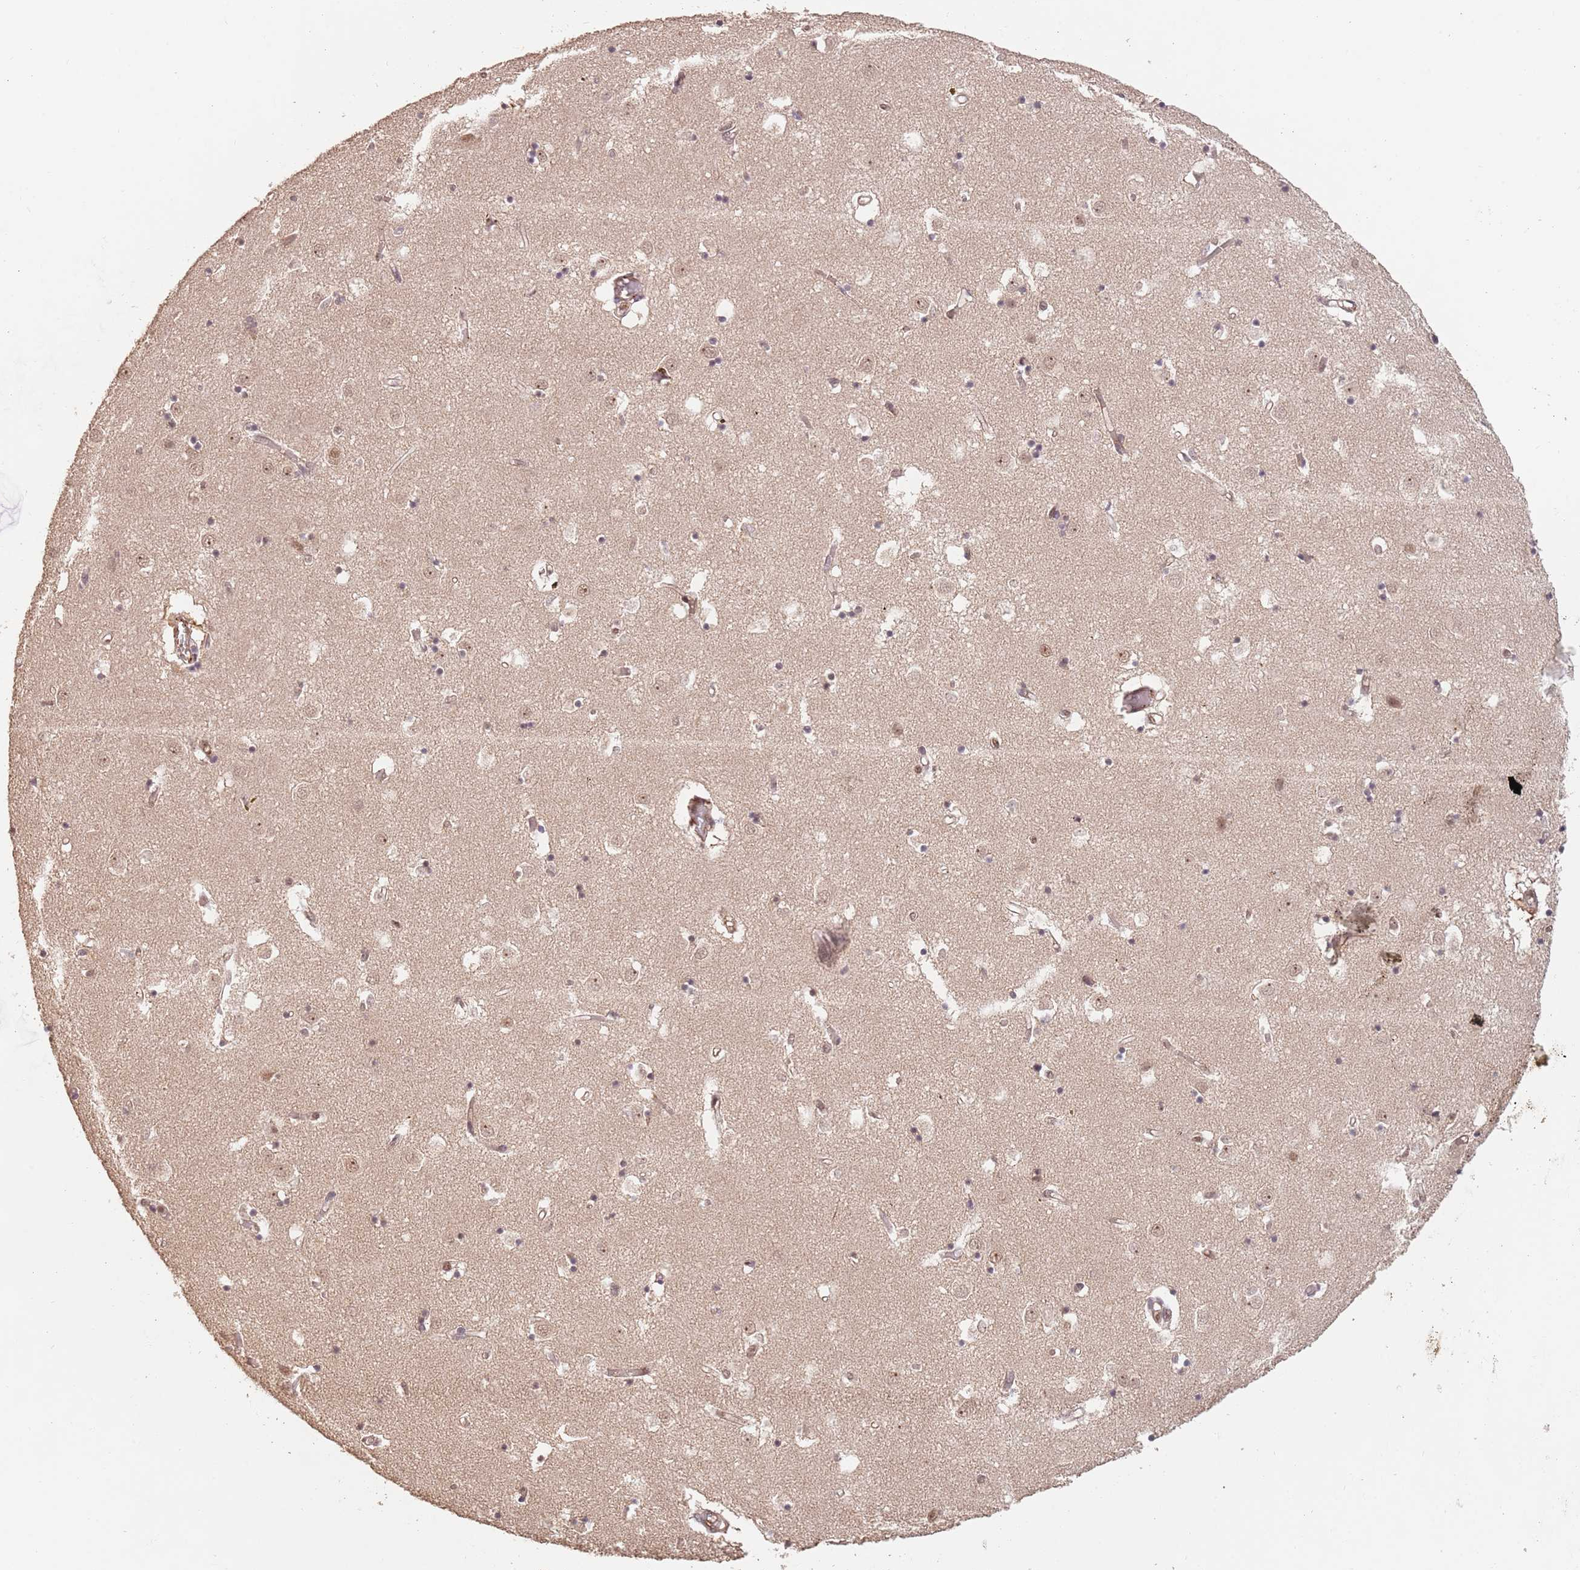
{"staining": {"intensity": "moderate", "quantity": "25%-75%", "location": "nuclear"}, "tissue": "caudate", "cell_type": "Glial cells", "image_type": "normal", "snomed": [{"axis": "morphology", "description": "Normal tissue, NOS"}, {"axis": "topography", "description": "Lateral ventricle wall"}], "caption": "Glial cells display medium levels of moderate nuclear positivity in approximately 25%-75% of cells in benign caudate.", "gene": "RFXANK", "patient": {"sex": "male", "age": 70}}